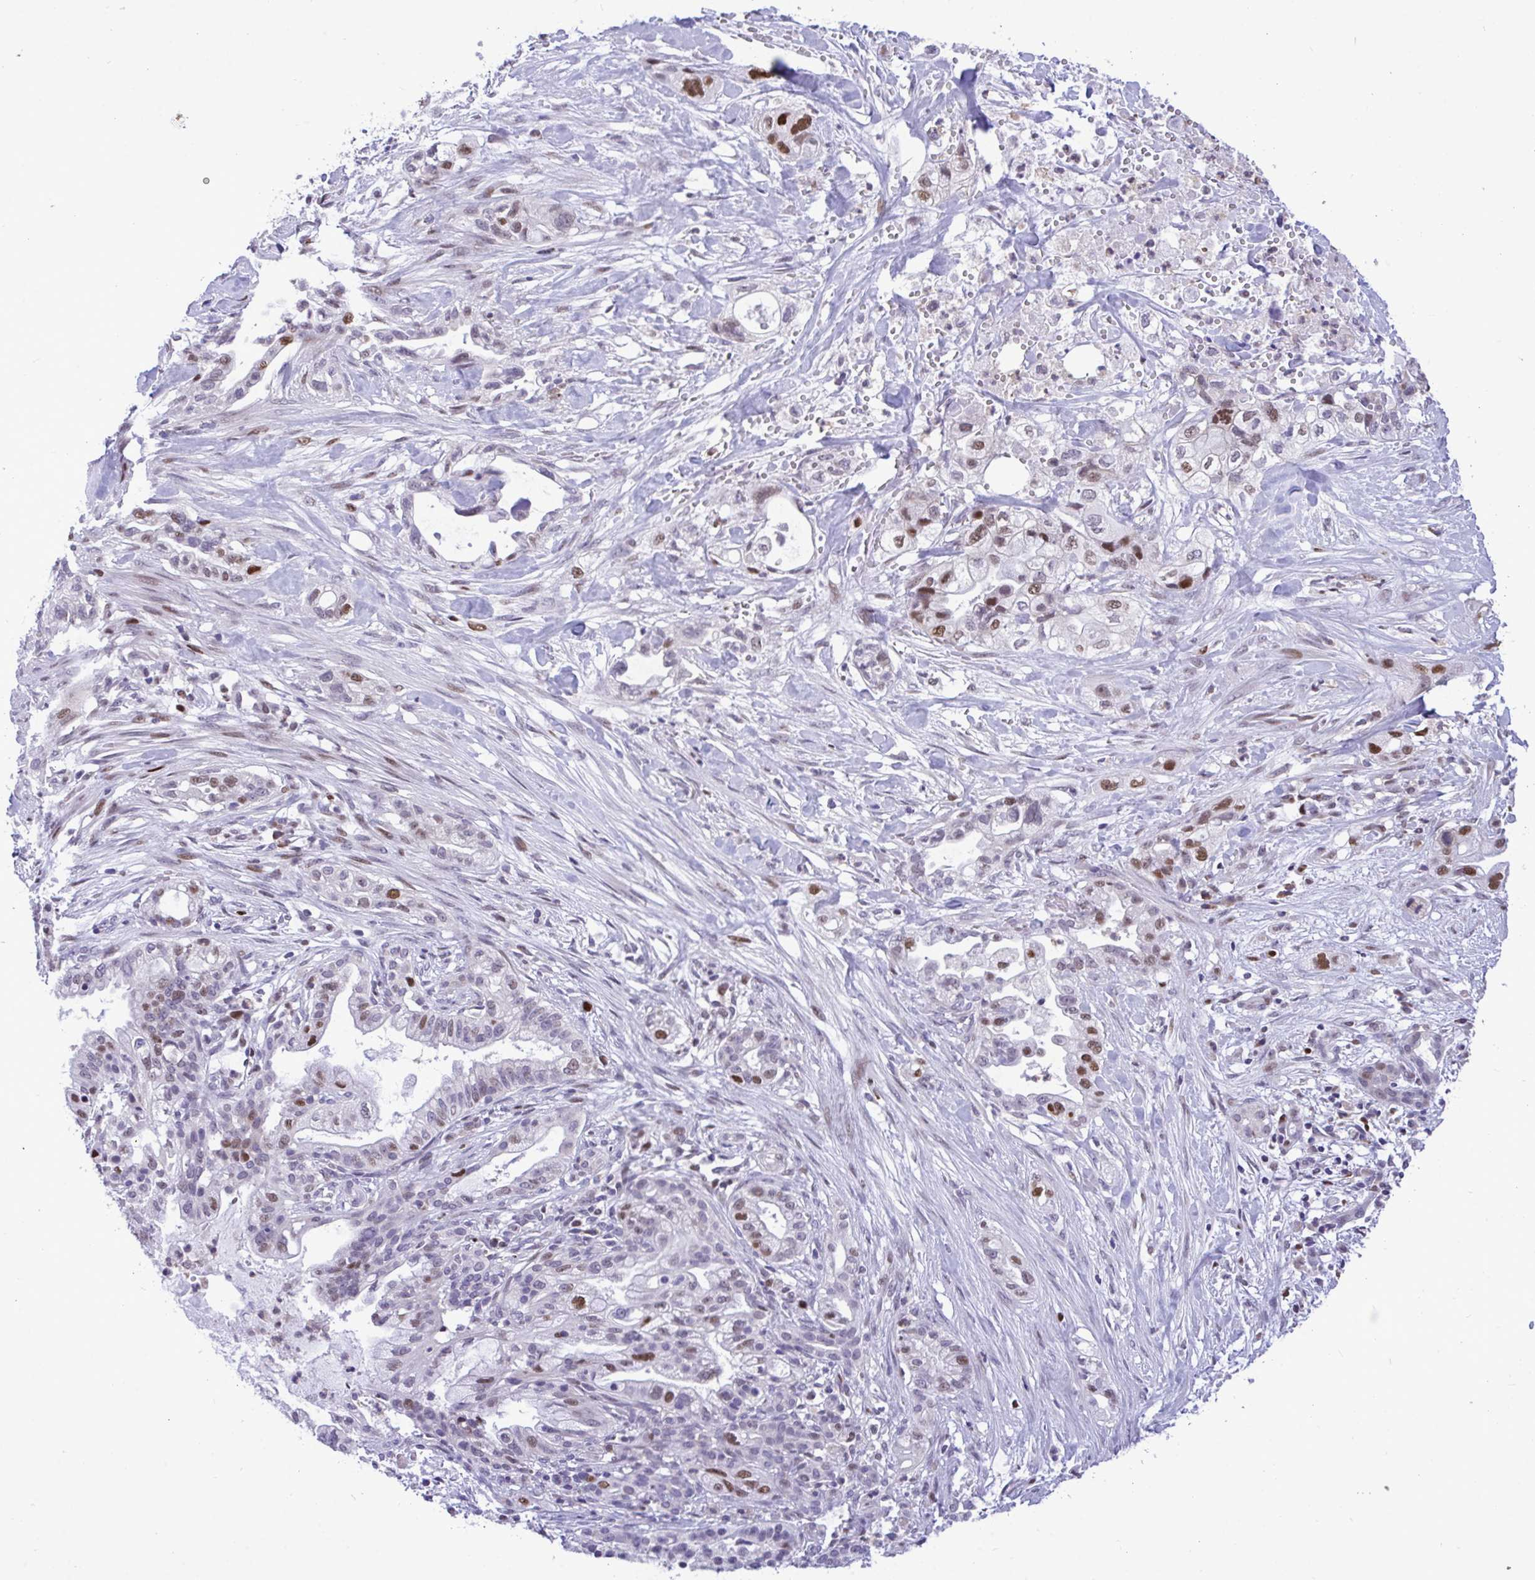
{"staining": {"intensity": "moderate", "quantity": "25%-75%", "location": "nuclear"}, "tissue": "pancreatic cancer", "cell_type": "Tumor cells", "image_type": "cancer", "snomed": [{"axis": "morphology", "description": "Adenocarcinoma, NOS"}, {"axis": "topography", "description": "Pancreas"}], "caption": "Protein staining by immunohistochemistry (IHC) shows moderate nuclear positivity in approximately 25%-75% of tumor cells in pancreatic cancer.", "gene": "C1QL2", "patient": {"sex": "male", "age": 44}}